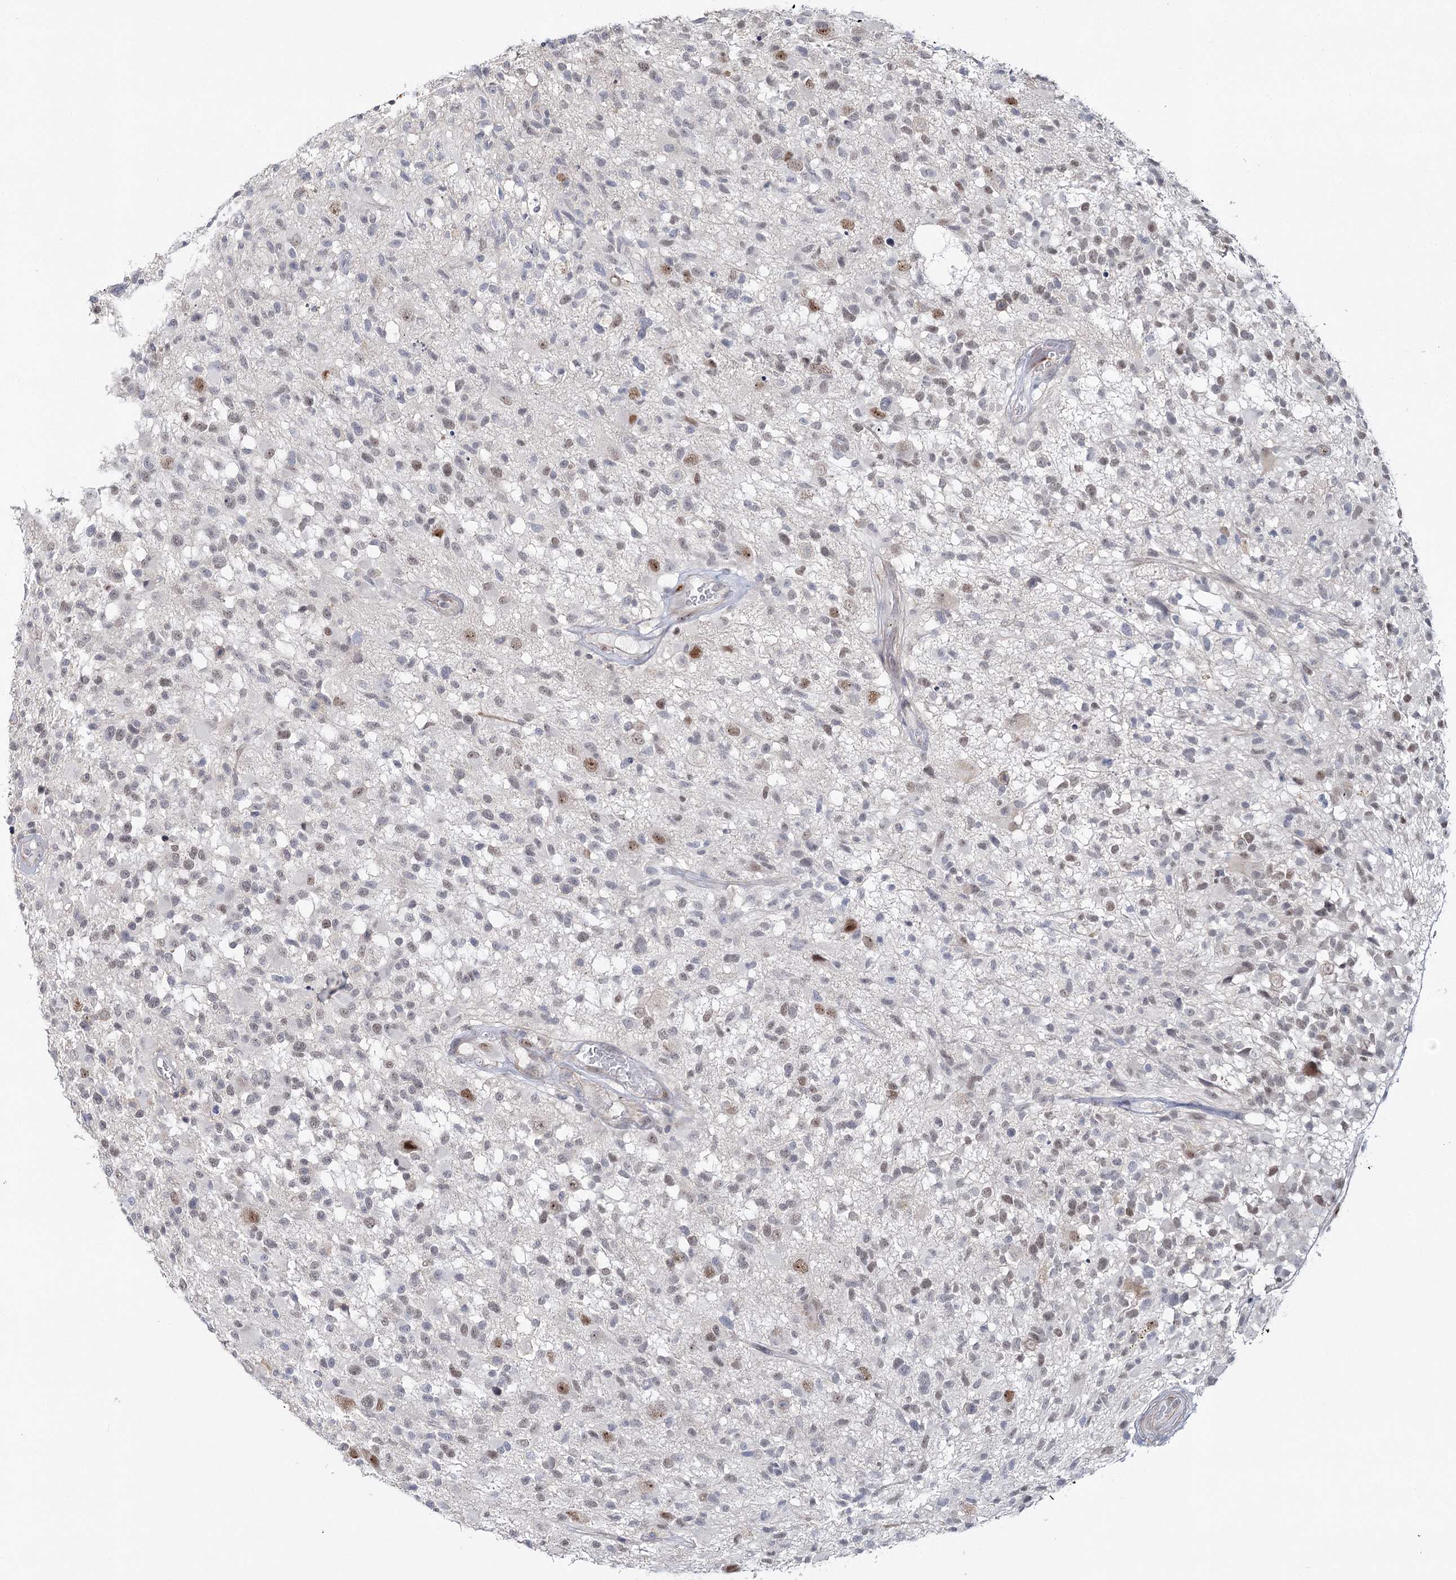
{"staining": {"intensity": "weak", "quantity": "<25%", "location": "nuclear"}, "tissue": "glioma", "cell_type": "Tumor cells", "image_type": "cancer", "snomed": [{"axis": "morphology", "description": "Glioma, malignant, High grade"}, {"axis": "morphology", "description": "Glioblastoma, NOS"}, {"axis": "topography", "description": "Brain"}], "caption": "Tumor cells show no significant expression in glioma.", "gene": "ZC3H8", "patient": {"sex": "male", "age": 60}}